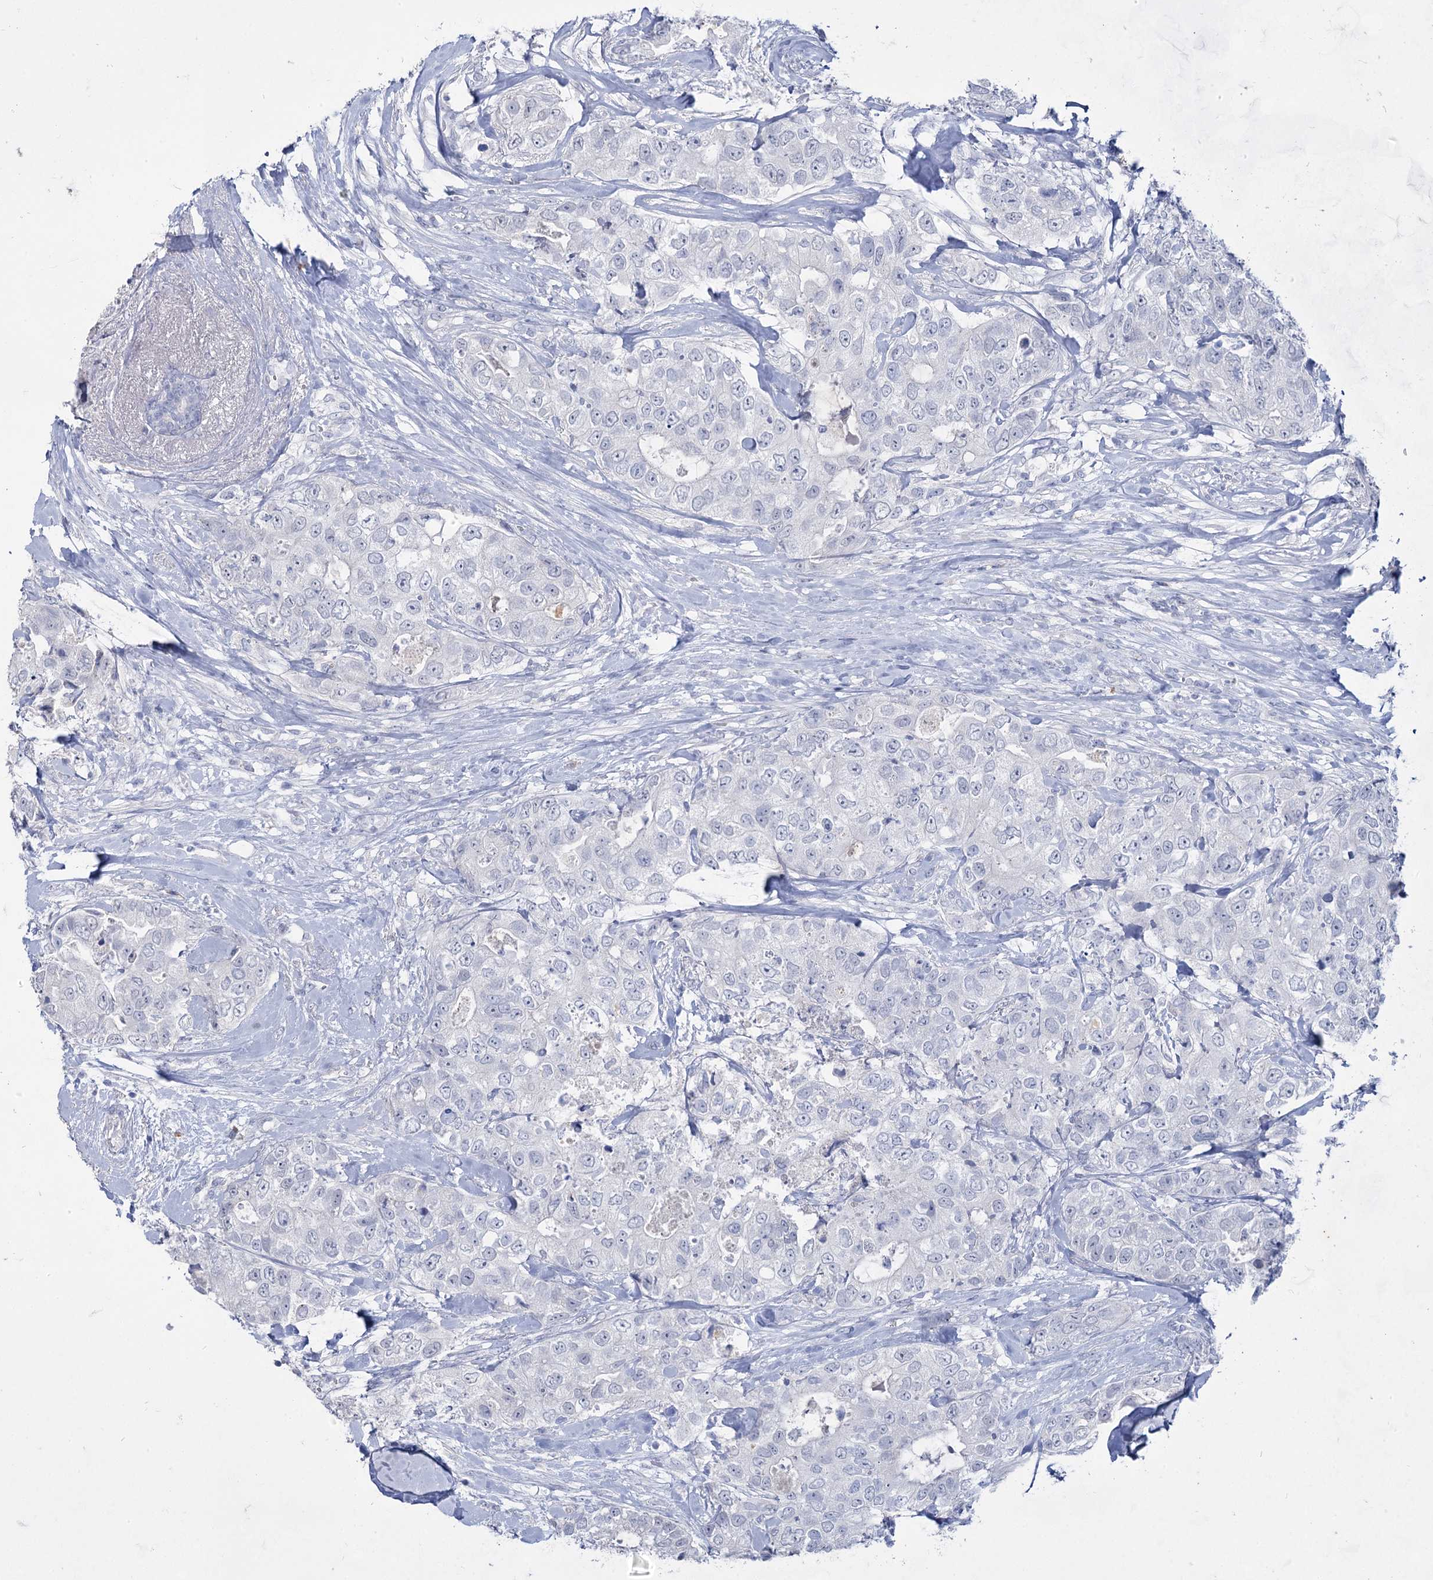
{"staining": {"intensity": "negative", "quantity": "none", "location": "none"}, "tissue": "breast cancer", "cell_type": "Tumor cells", "image_type": "cancer", "snomed": [{"axis": "morphology", "description": "Duct carcinoma"}, {"axis": "topography", "description": "Breast"}], "caption": "Immunohistochemistry of intraductal carcinoma (breast) reveals no positivity in tumor cells. (IHC, brightfield microscopy, high magnification).", "gene": "ACRV1", "patient": {"sex": "female", "age": 62}}